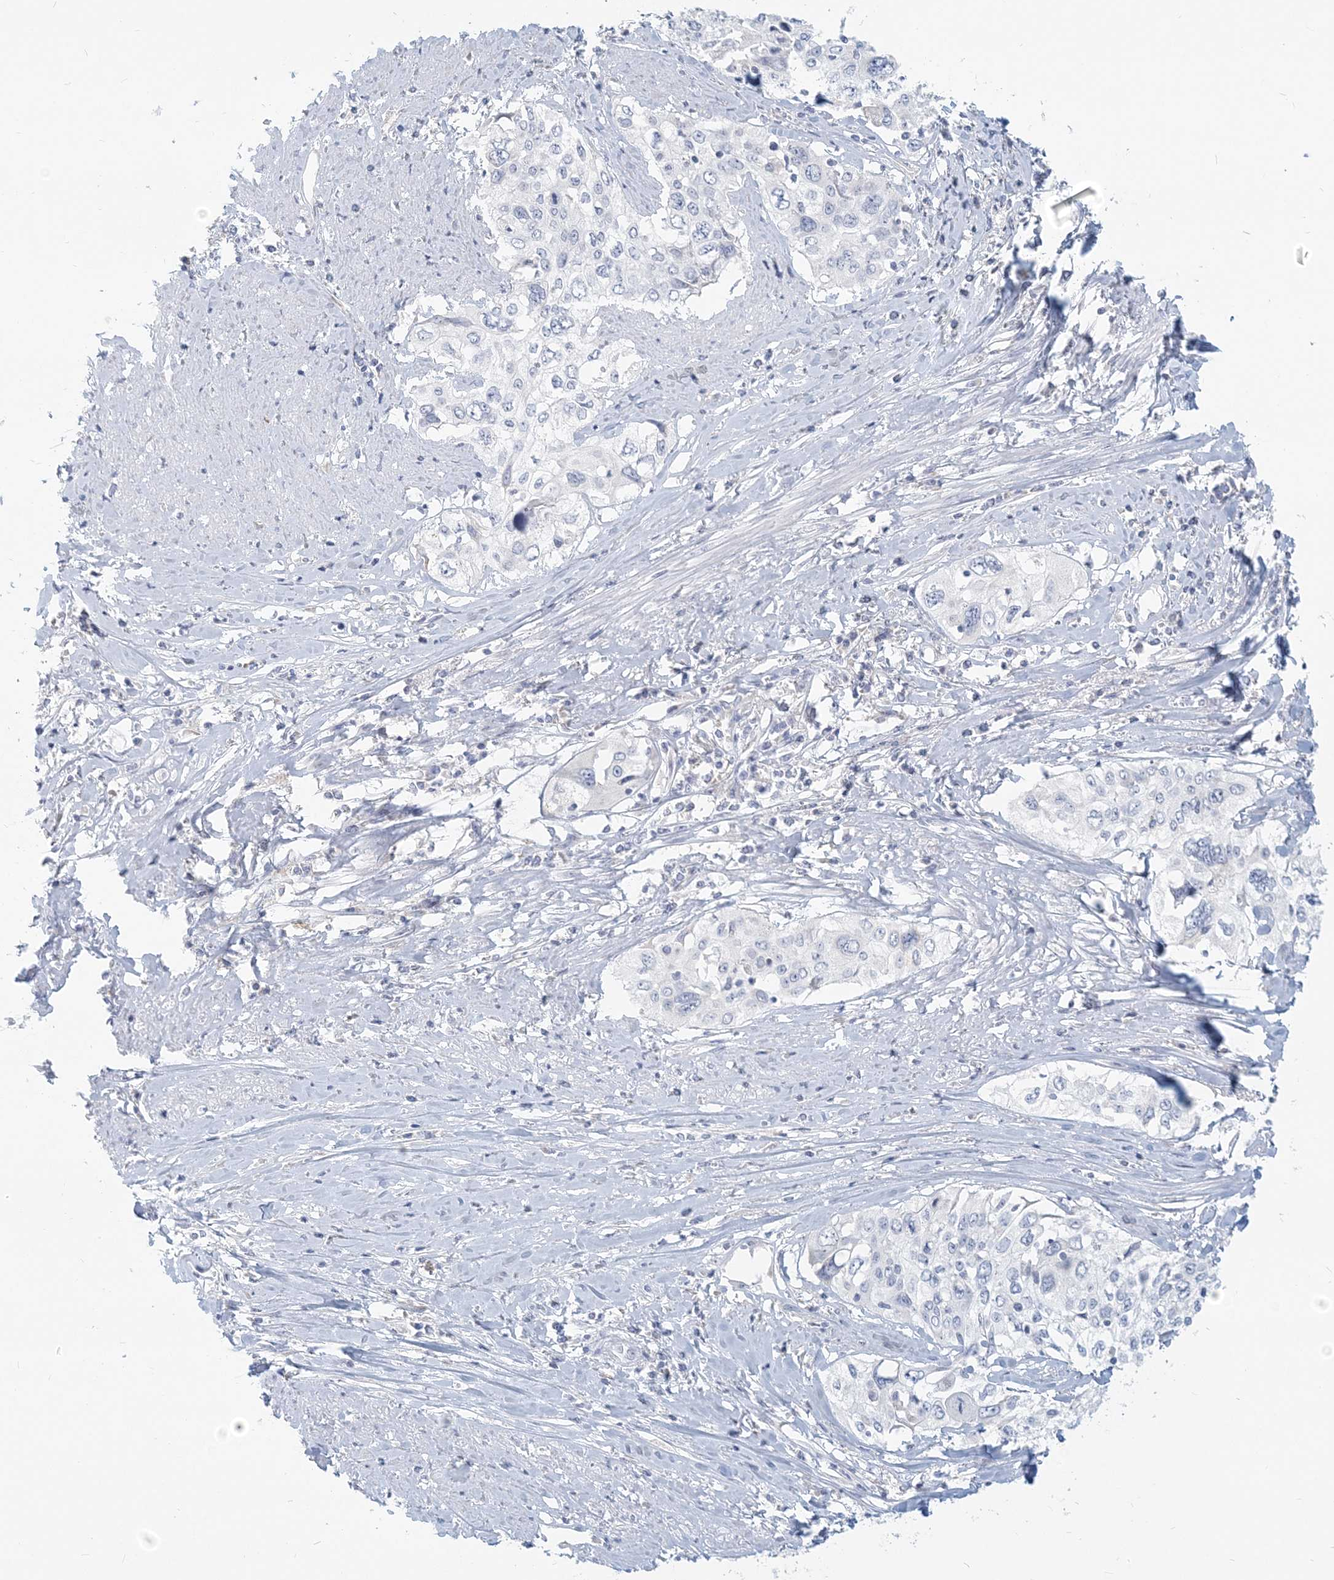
{"staining": {"intensity": "negative", "quantity": "none", "location": "none"}, "tissue": "cervical cancer", "cell_type": "Tumor cells", "image_type": "cancer", "snomed": [{"axis": "morphology", "description": "Squamous cell carcinoma, NOS"}, {"axis": "topography", "description": "Cervix"}], "caption": "DAB (3,3'-diaminobenzidine) immunohistochemical staining of human cervical squamous cell carcinoma demonstrates no significant staining in tumor cells. (DAB (3,3'-diaminobenzidine) IHC, high magnification).", "gene": "CSN1S1", "patient": {"sex": "female", "age": 31}}